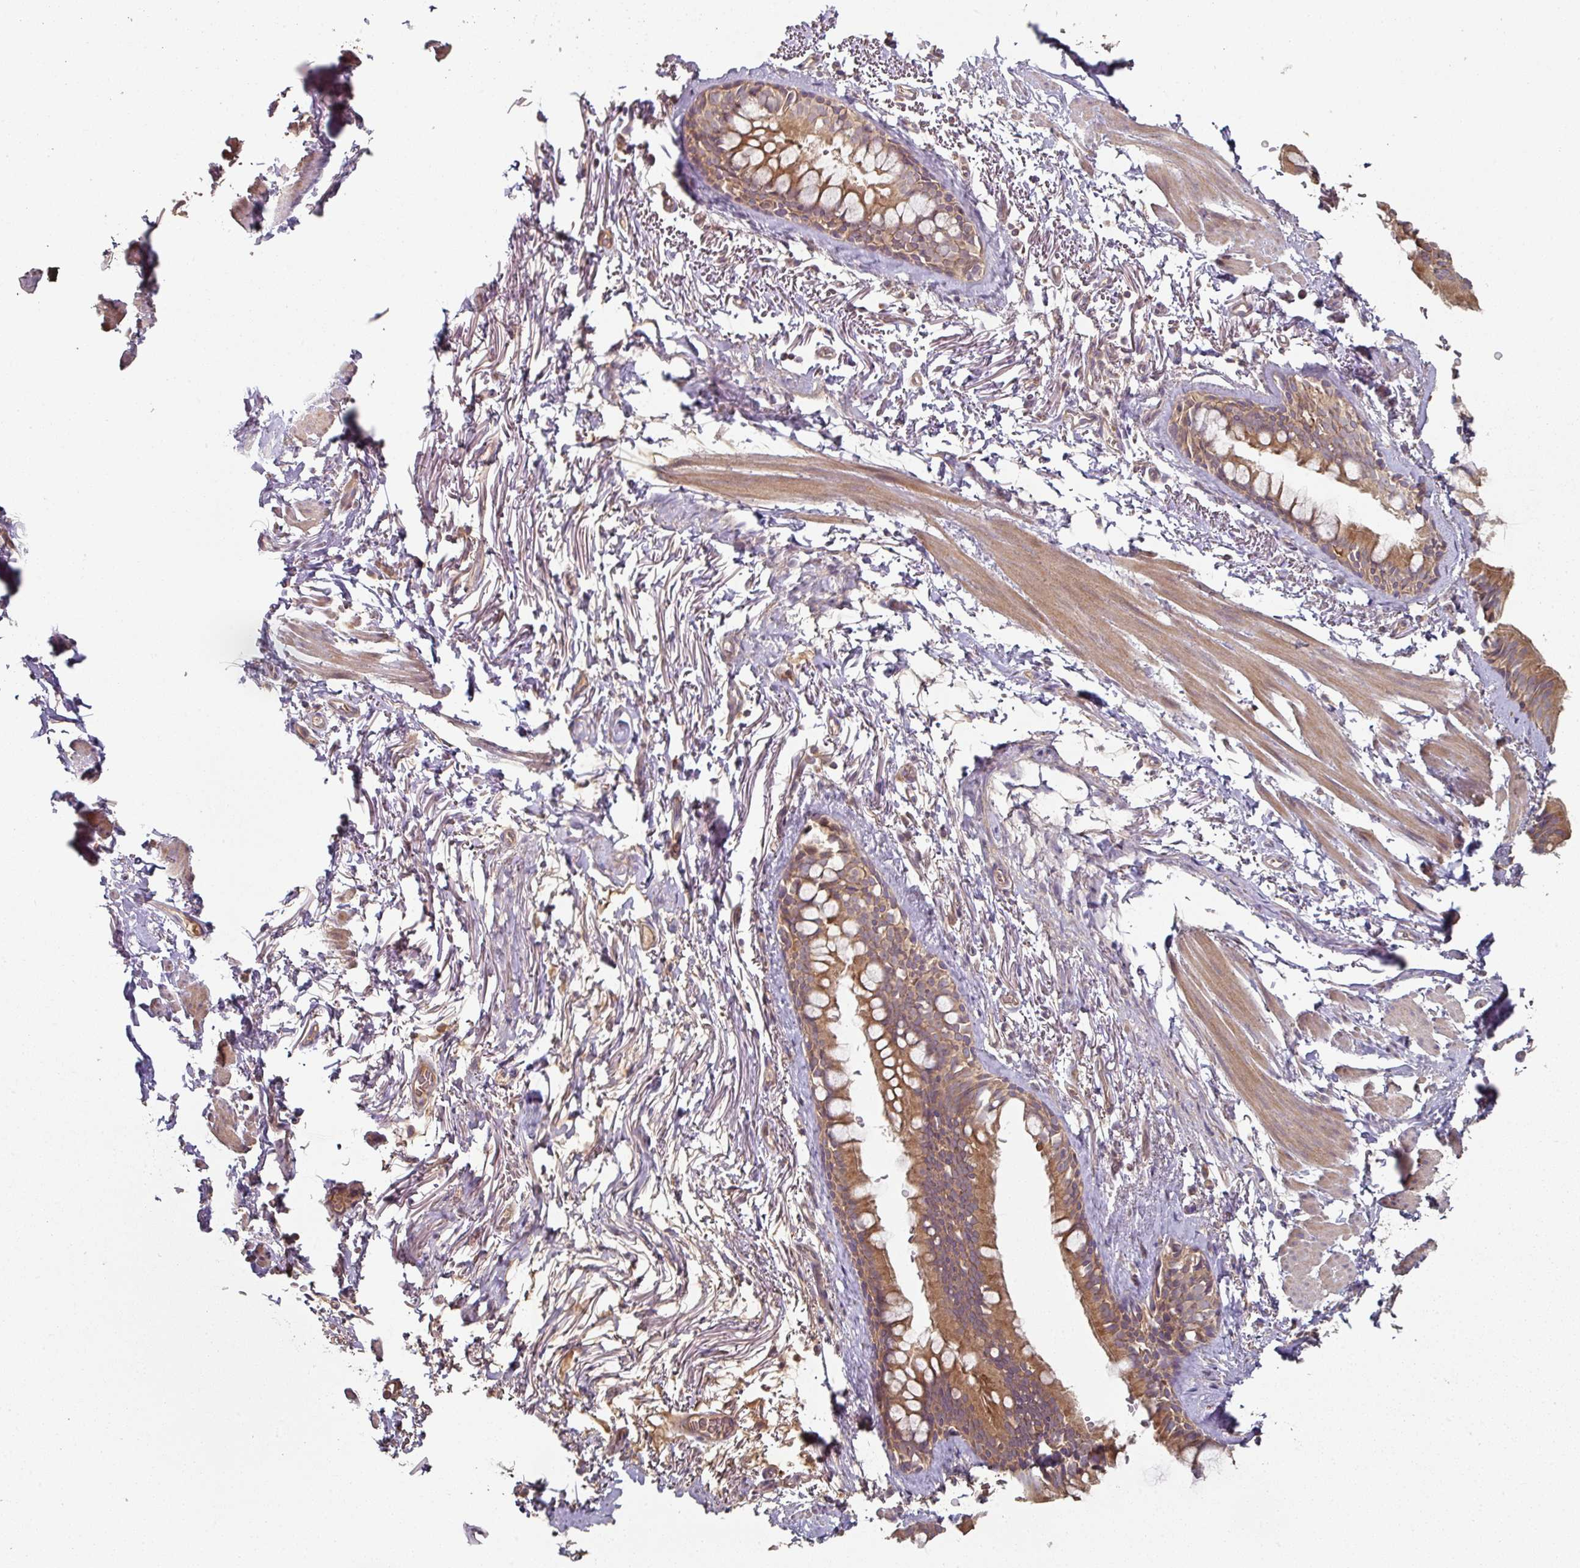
{"staining": {"intensity": "moderate", "quantity": ">75%", "location": "cytoplasmic/membranous"}, "tissue": "bronchus", "cell_type": "Respiratory epithelial cells", "image_type": "normal", "snomed": [{"axis": "morphology", "description": "Normal tissue, NOS"}, {"axis": "topography", "description": "Bronchus"}], "caption": "High-power microscopy captured an IHC histopathology image of benign bronchus, revealing moderate cytoplasmic/membranous staining in about >75% of respiratory epithelial cells.", "gene": "DNAJC7", "patient": {"sex": "male", "age": 67}}